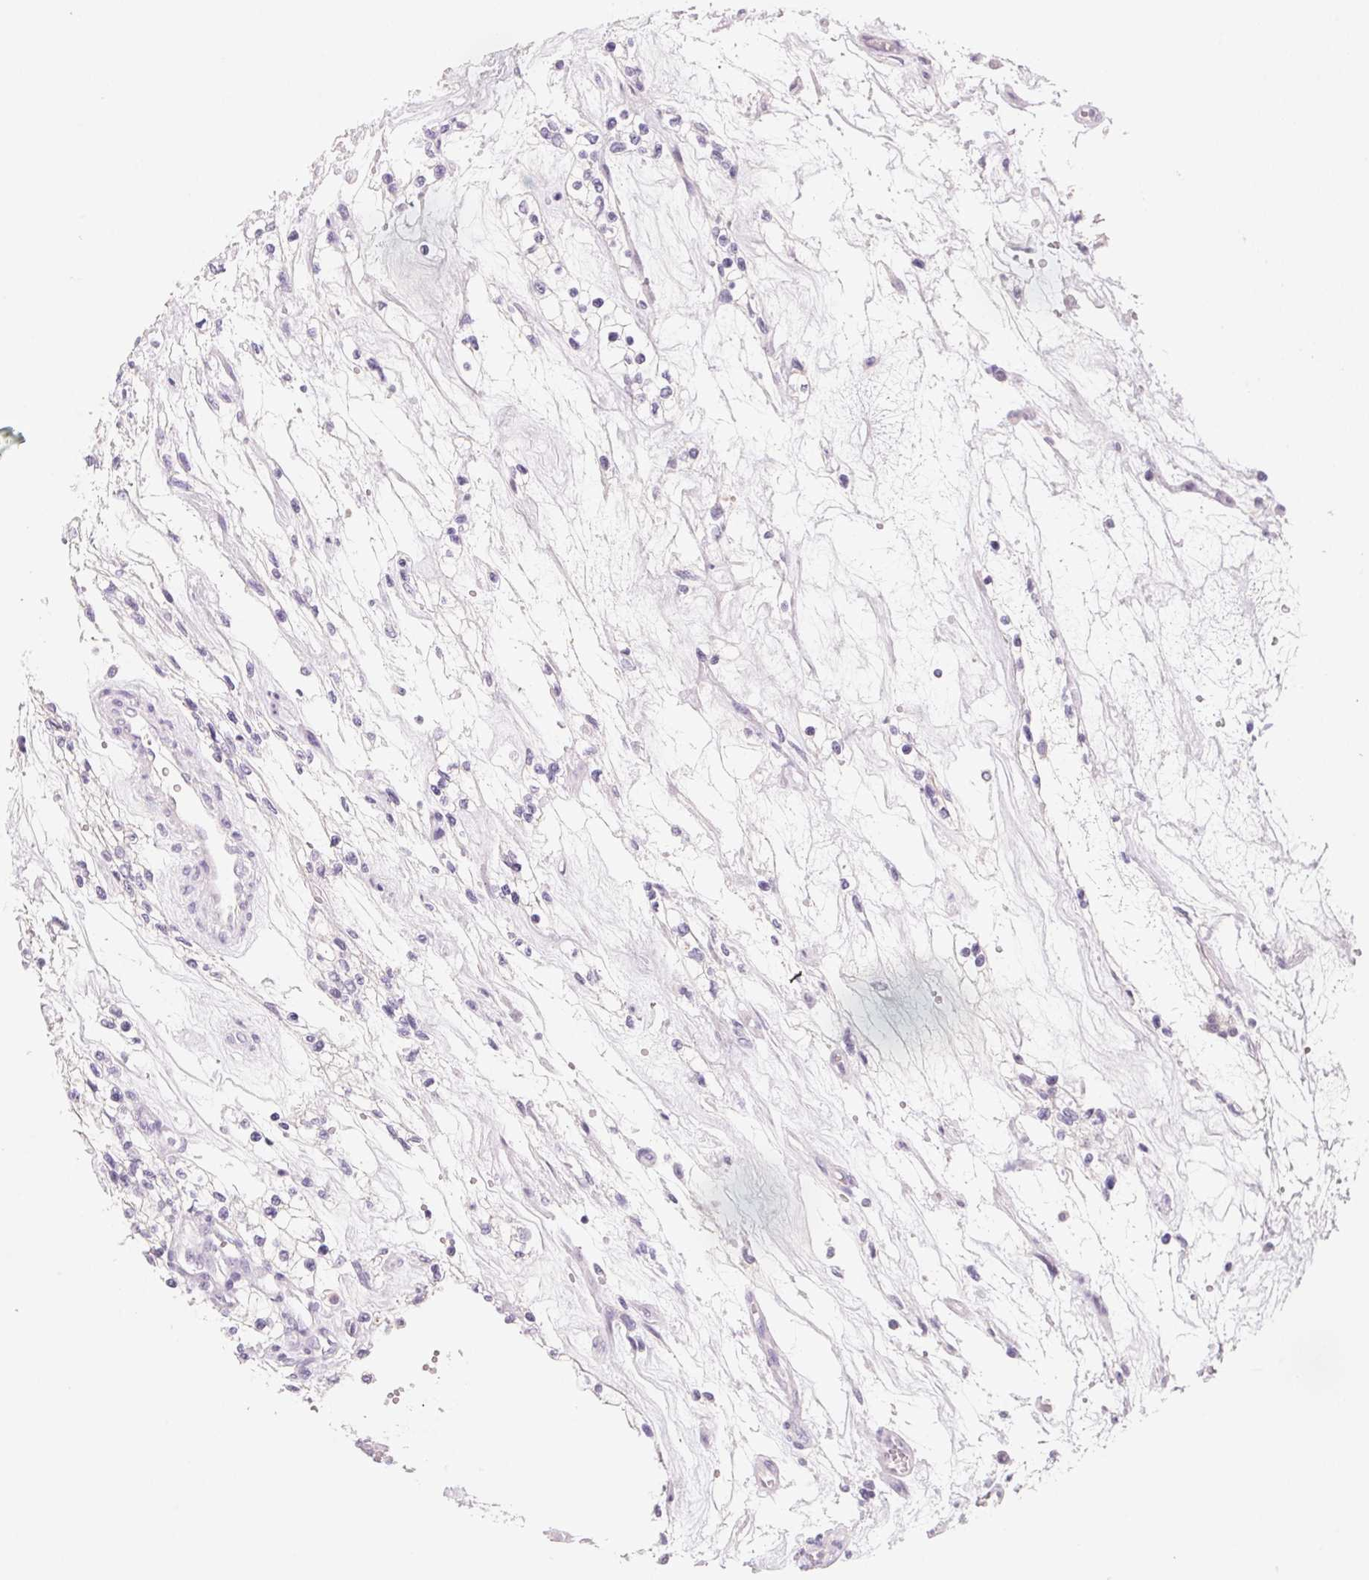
{"staining": {"intensity": "negative", "quantity": "none", "location": "none"}, "tissue": "renal cancer", "cell_type": "Tumor cells", "image_type": "cancer", "snomed": [{"axis": "morphology", "description": "Adenocarcinoma, NOS"}, {"axis": "topography", "description": "Kidney"}], "caption": "The immunohistochemistry photomicrograph has no significant expression in tumor cells of renal cancer (adenocarcinoma) tissue.", "gene": "MCOLN3", "patient": {"sex": "female", "age": 69}}